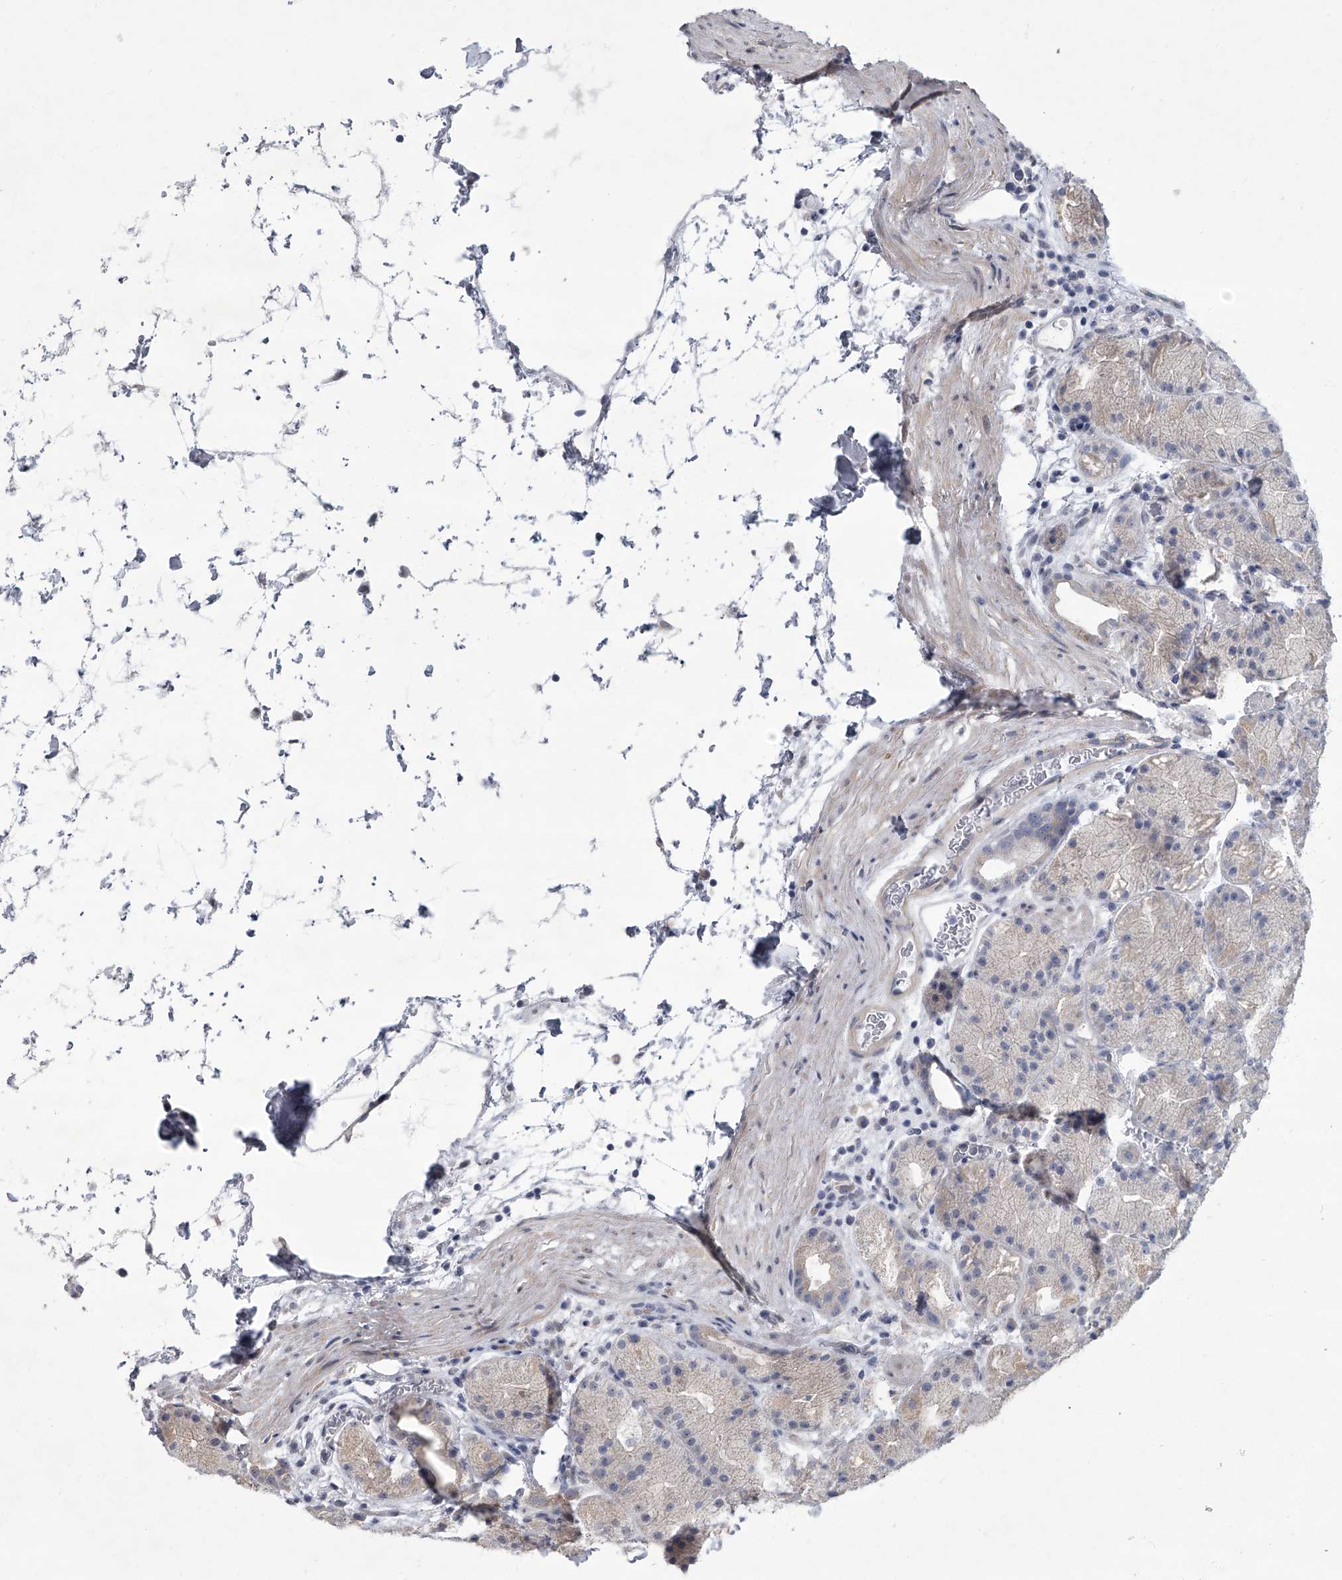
{"staining": {"intensity": "weak", "quantity": "<25%", "location": "cytoplasmic/membranous"}, "tissue": "stomach", "cell_type": "Glandular cells", "image_type": "normal", "snomed": [{"axis": "morphology", "description": "Normal tissue, NOS"}, {"axis": "topography", "description": "Stomach, upper"}], "caption": "Immunohistochemistry (IHC) of unremarkable human stomach demonstrates no staining in glandular cells.", "gene": "HEATR6", "patient": {"sex": "male", "age": 48}}